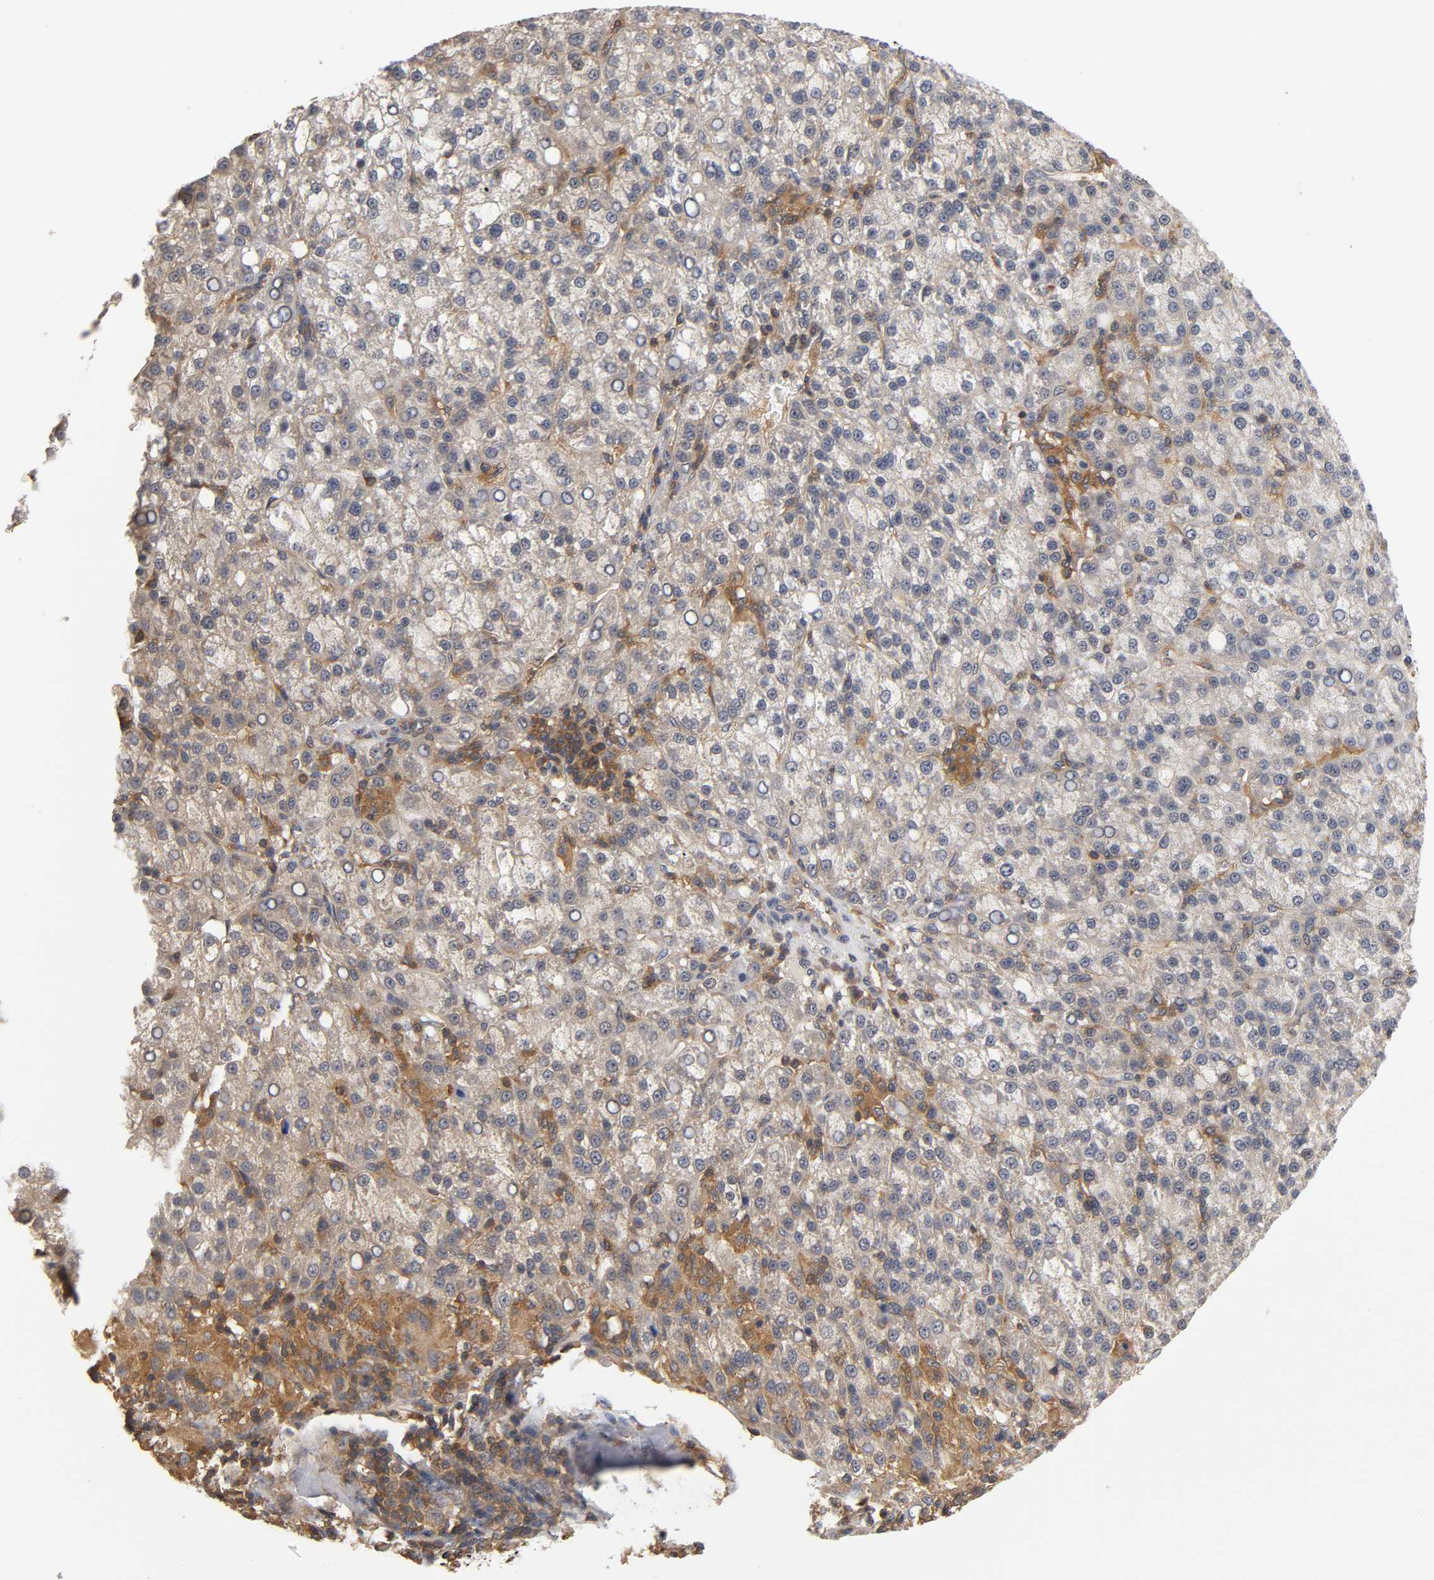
{"staining": {"intensity": "moderate", "quantity": ">75%", "location": "cytoplasmic/membranous"}, "tissue": "liver cancer", "cell_type": "Tumor cells", "image_type": "cancer", "snomed": [{"axis": "morphology", "description": "Carcinoma, Hepatocellular, NOS"}, {"axis": "topography", "description": "Liver"}], "caption": "Brown immunohistochemical staining in human hepatocellular carcinoma (liver) displays moderate cytoplasmic/membranous positivity in about >75% of tumor cells.", "gene": "ACTR2", "patient": {"sex": "female", "age": 58}}